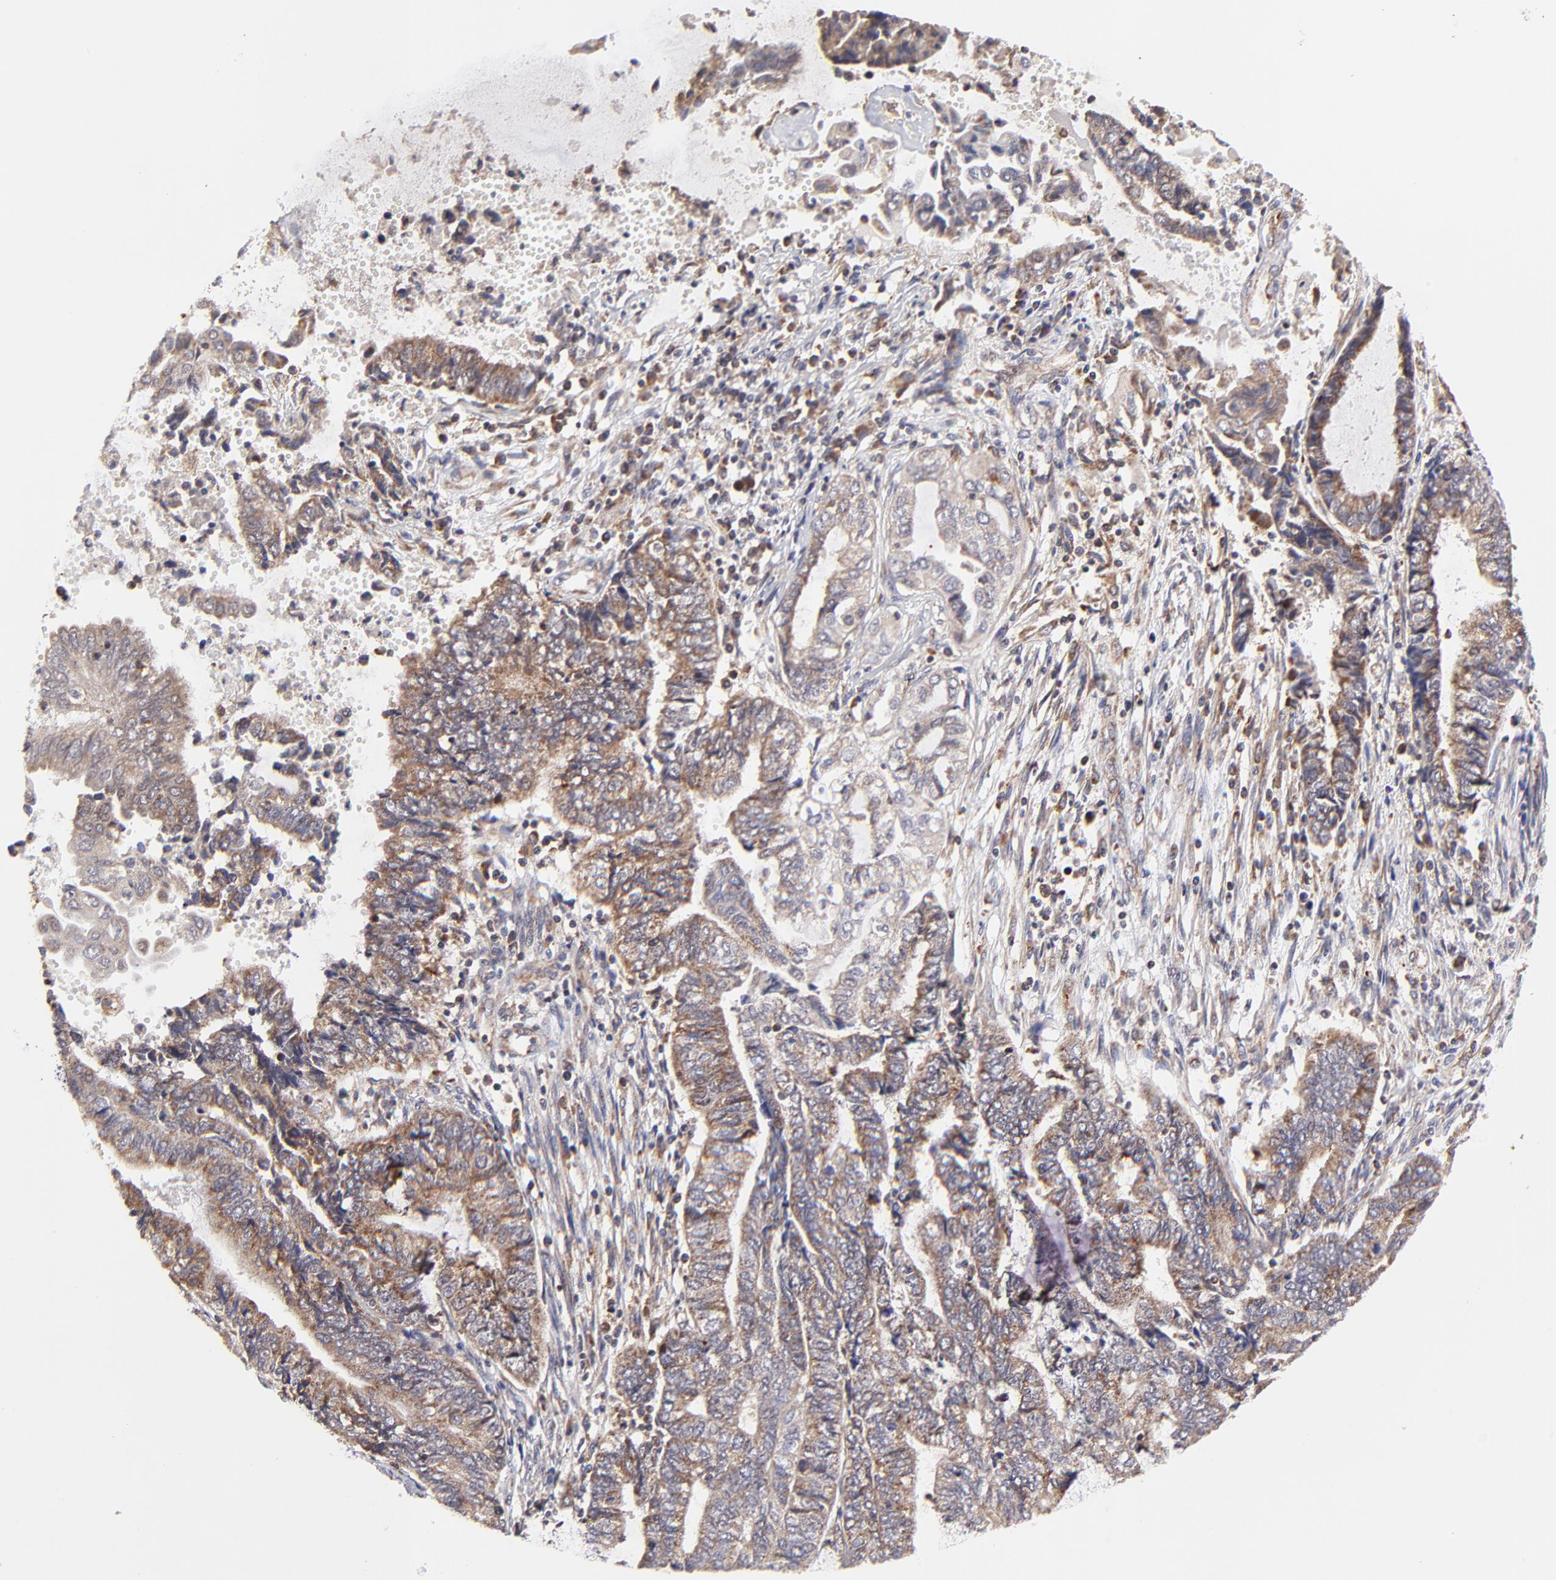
{"staining": {"intensity": "strong", "quantity": ">75%", "location": "cytoplasmic/membranous"}, "tissue": "endometrial cancer", "cell_type": "Tumor cells", "image_type": "cancer", "snomed": [{"axis": "morphology", "description": "Adenocarcinoma, NOS"}, {"axis": "topography", "description": "Uterus"}, {"axis": "topography", "description": "Endometrium"}], "caption": "This histopathology image reveals immunohistochemistry (IHC) staining of human endometrial cancer, with high strong cytoplasmic/membranous positivity in about >75% of tumor cells.", "gene": "MAP2K7", "patient": {"sex": "female", "age": 70}}